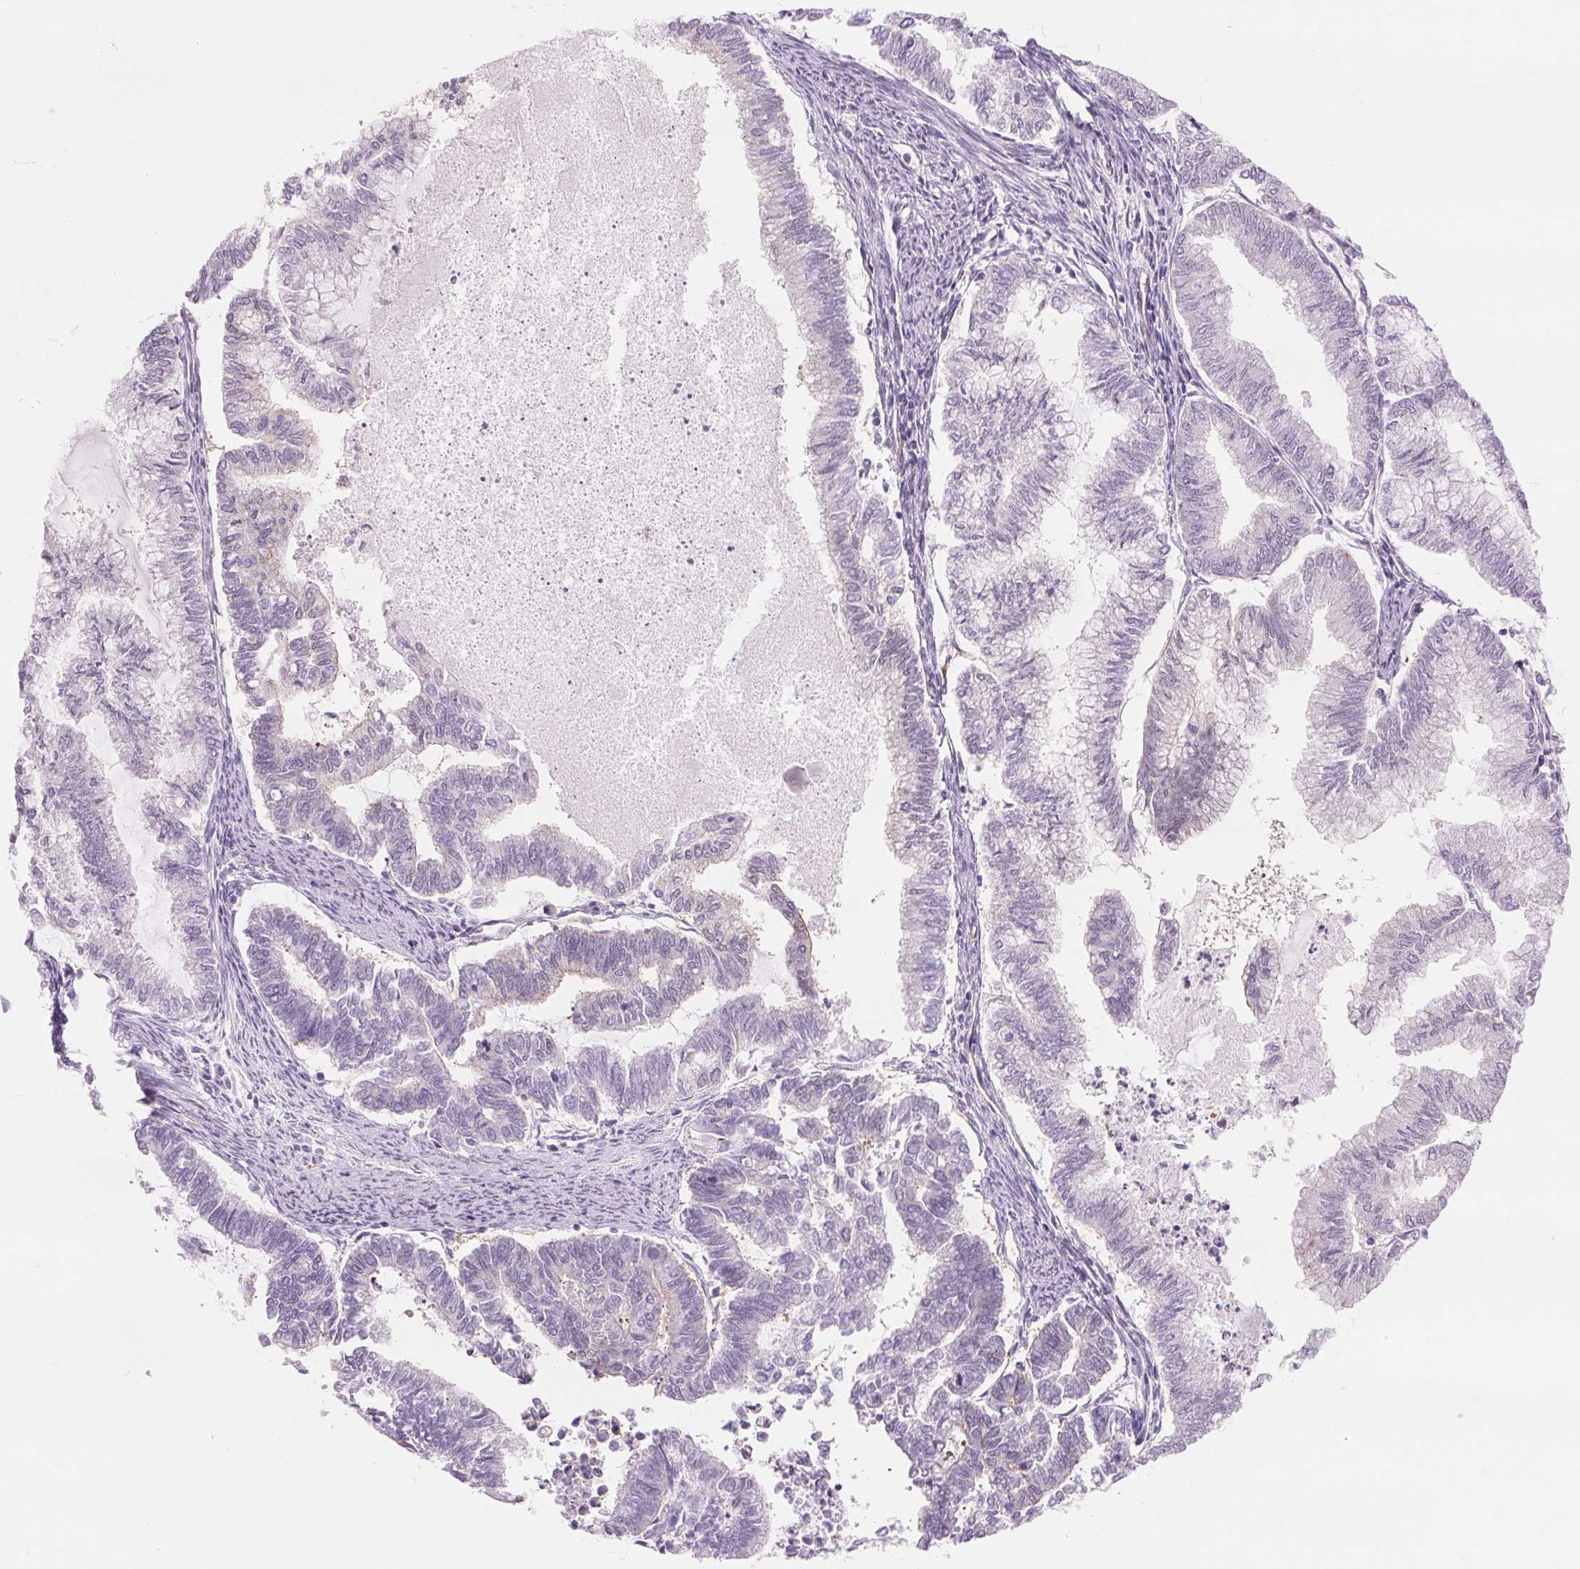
{"staining": {"intensity": "negative", "quantity": "none", "location": "none"}, "tissue": "endometrial cancer", "cell_type": "Tumor cells", "image_type": "cancer", "snomed": [{"axis": "morphology", "description": "Adenocarcinoma, NOS"}, {"axis": "topography", "description": "Endometrium"}], "caption": "This is a photomicrograph of IHC staining of endometrial cancer (adenocarcinoma), which shows no staining in tumor cells.", "gene": "DIXDC1", "patient": {"sex": "female", "age": 79}}